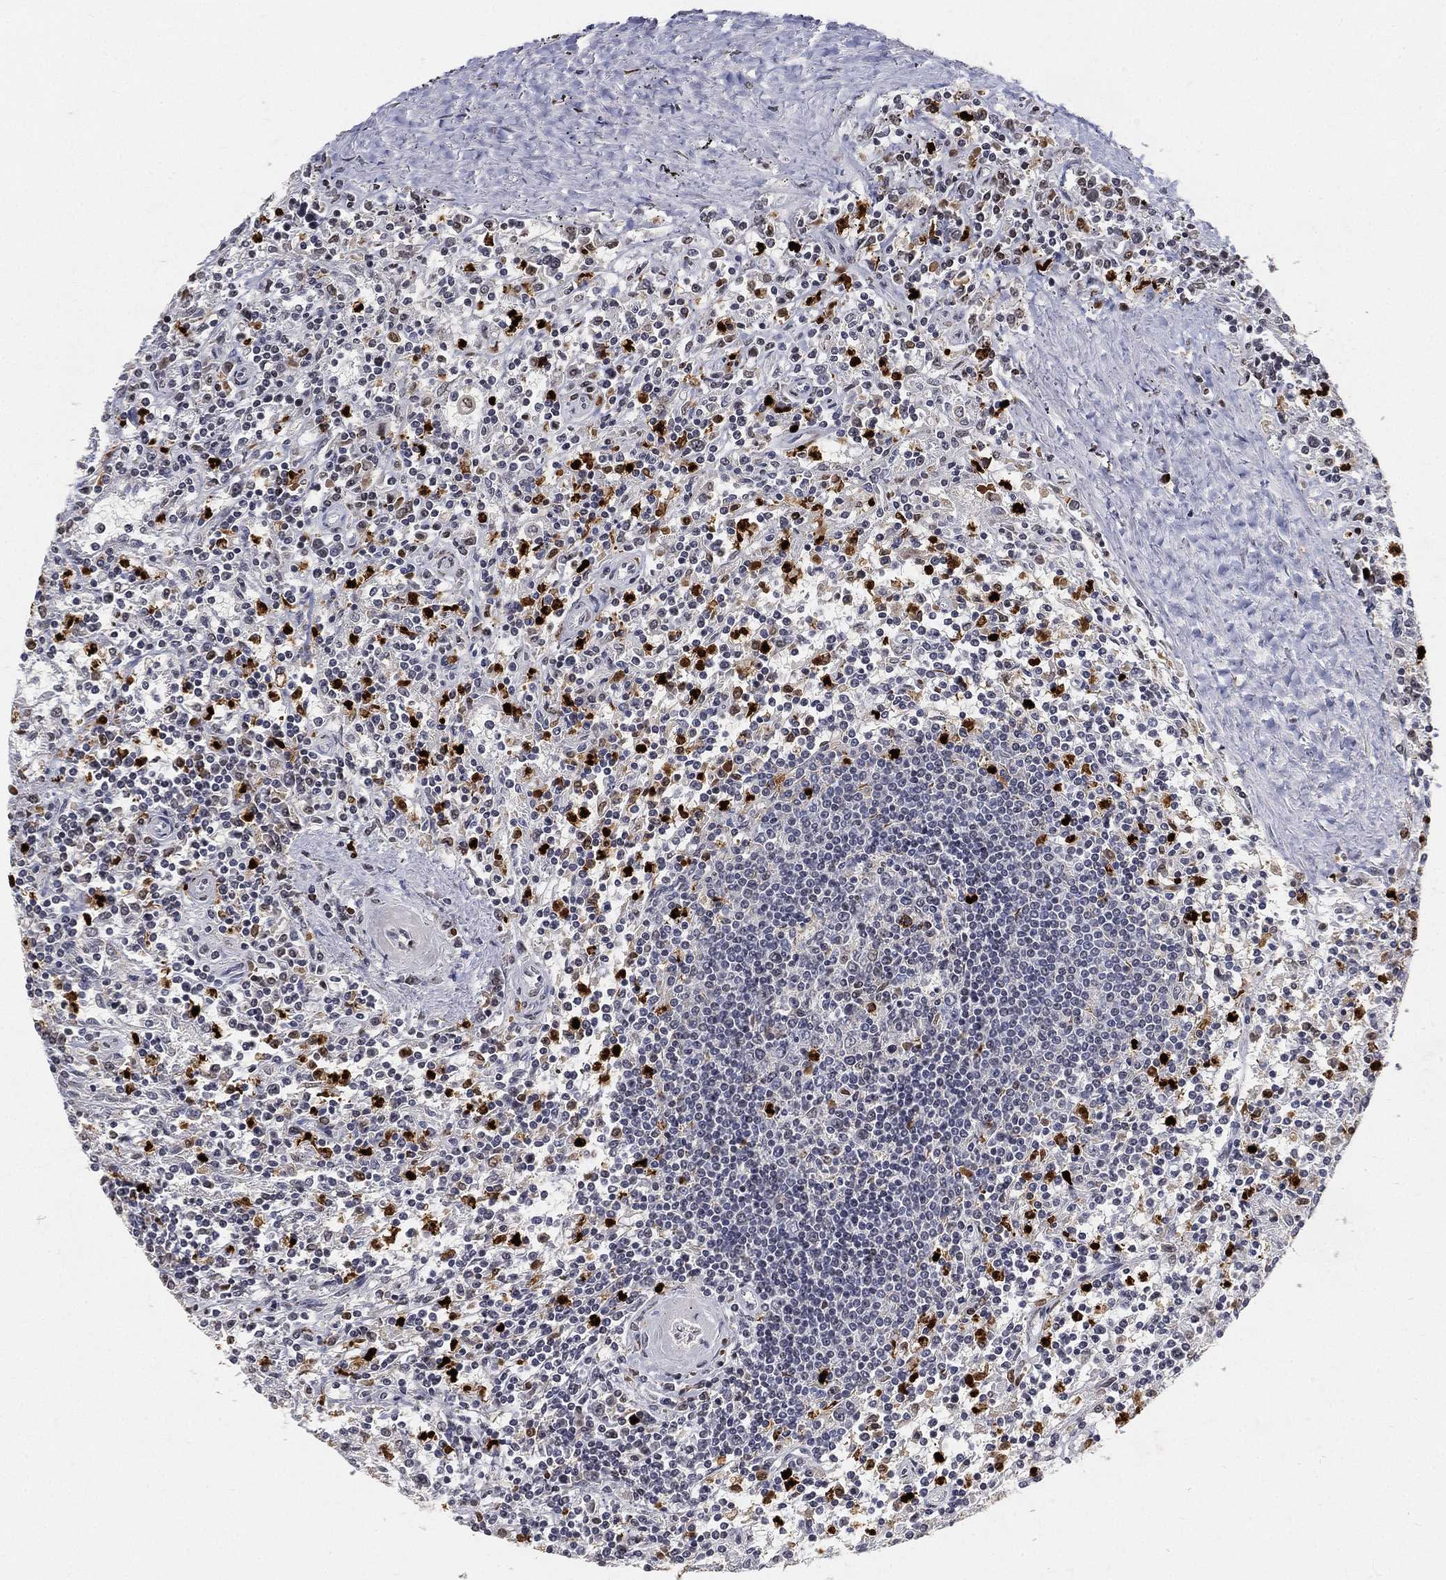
{"staining": {"intensity": "negative", "quantity": "none", "location": "none"}, "tissue": "lymphoma", "cell_type": "Tumor cells", "image_type": "cancer", "snomed": [{"axis": "morphology", "description": "Malignant lymphoma, non-Hodgkin's type, Low grade"}, {"axis": "topography", "description": "Spleen"}], "caption": "The image demonstrates no staining of tumor cells in lymphoma.", "gene": "ARG1", "patient": {"sex": "male", "age": 62}}